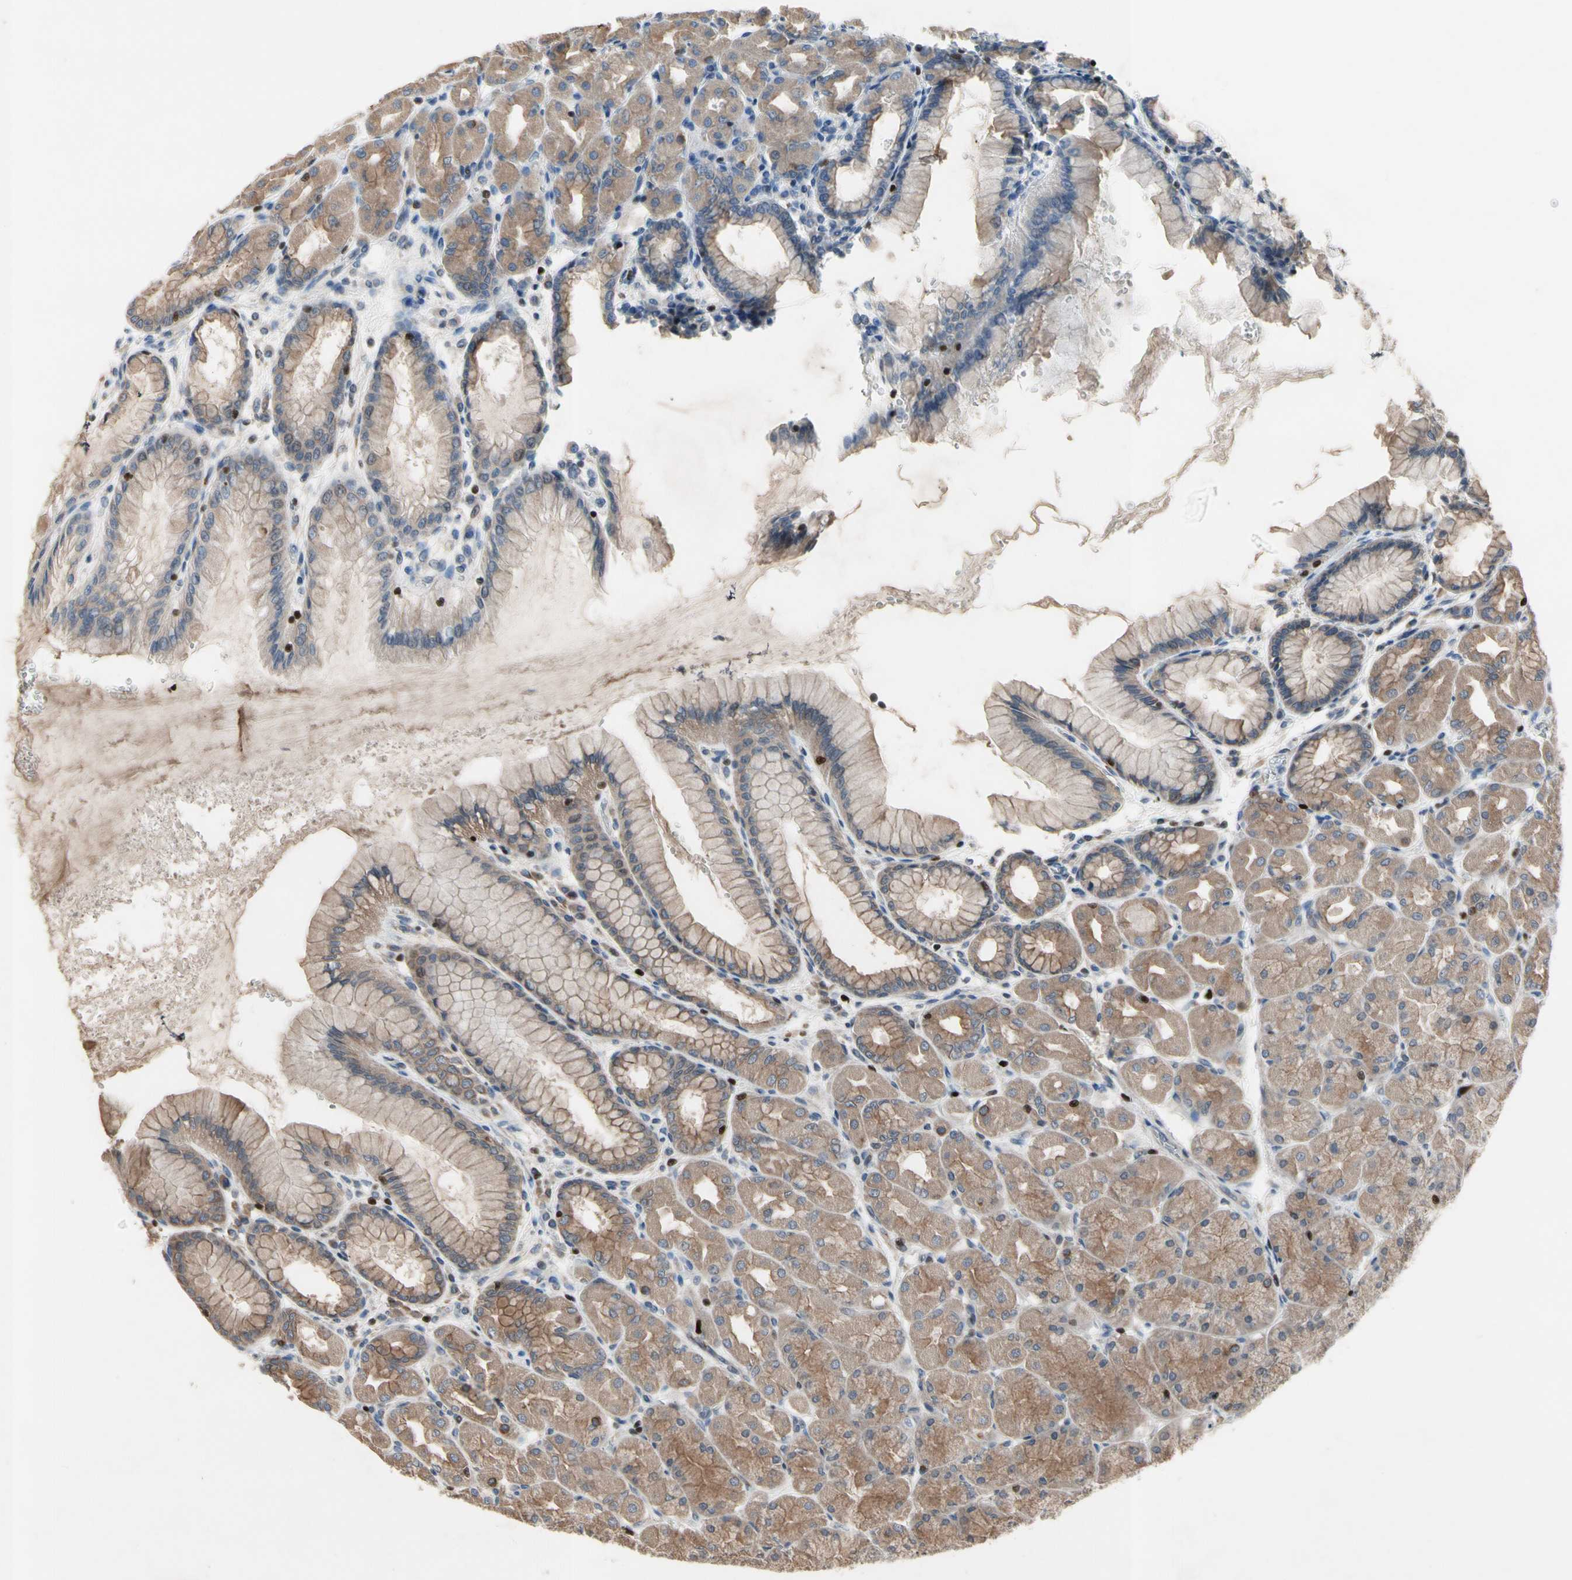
{"staining": {"intensity": "moderate", "quantity": "25%-75%", "location": "cytoplasmic/membranous"}, "tissue": "stomach", "cell_type": "Glandular cells", "image_type": "normal", "snomed": [{"axis": "morphology", "description": "Normal tissue, NOS"}, {"axis": "topography", "description": "Stomach, upper"}], "caption": "Immunohistochemical staining of normal stomach reveals 25%-75% levels of moderate cytoplasmic/membranous protein positivity in approximately 25%-75% of glandular cells.", "gene": "TBX21", "patient": {"sex": "female", "age": 56}}